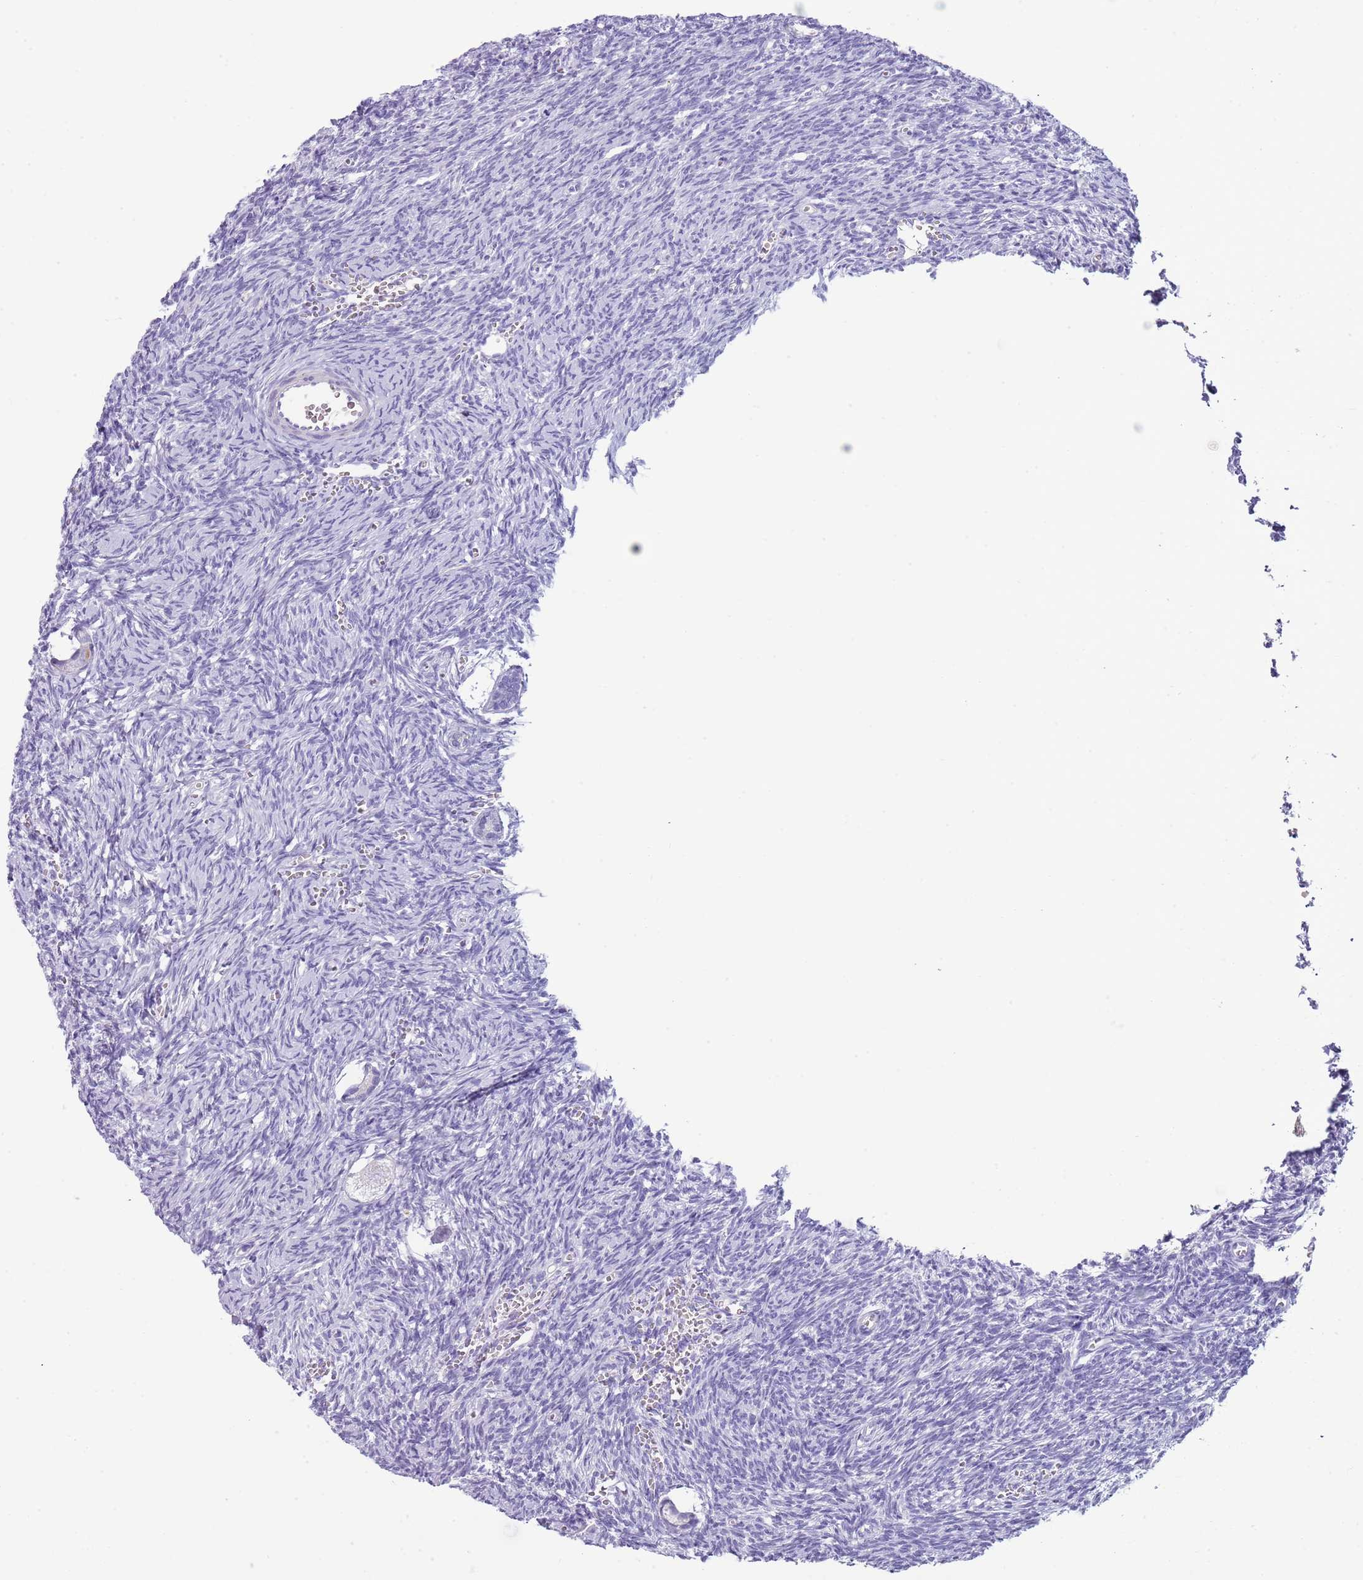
{"staining": {"intensity": "negative", "quantity": "none", "location": "none"}, "tissue": "ovary", "cell_type": "Follicle cells", "image_type": "normal", "snomed": [{"axis": "morphology", "description": "Normal tissue, NOS"}, {"axis": "topography", "description": "Ovary"}], "caption": "Immunohistochemistry (IHC) of normal human ovary demonstrates no staining in follicle cells.", "gene": "ENSG00000271254", "patient": {"sex": "female", "age": 39}}